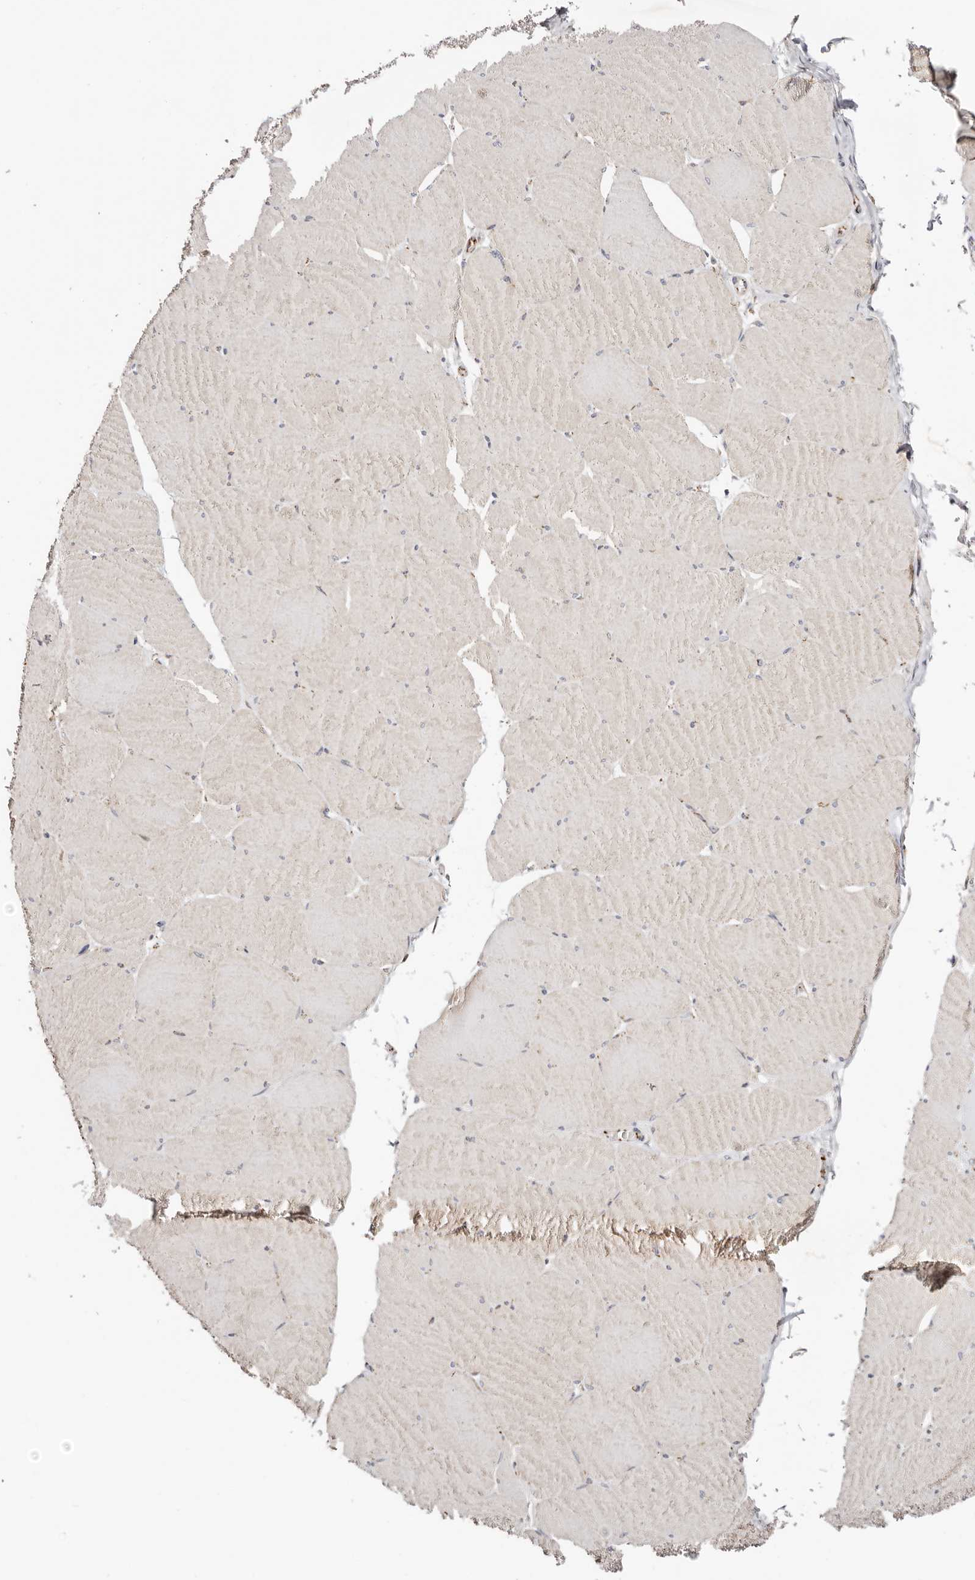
{"staining": {"intensity": "moderate", "quantity": "<25%", "location": "cytoplasmic/membranous"}, "tissue": "skeletal muscle", "cell_type": "Myocytes", "image_type": "normal", "snomed": [{"axis": "morphology", "description": "Normal tissue, NOS"}, {"axis": "topography", "description": "Skeletal muscle"}, {"axis": "topography", "description": "Head-Neck"}], "caption": "Moderate cytoplasmic/membranous staining is present in about <25% of myocytes in normal skeletal muscle.", "gene": "CTNNB1", "patient": {"sex": "male", "age": 66}}